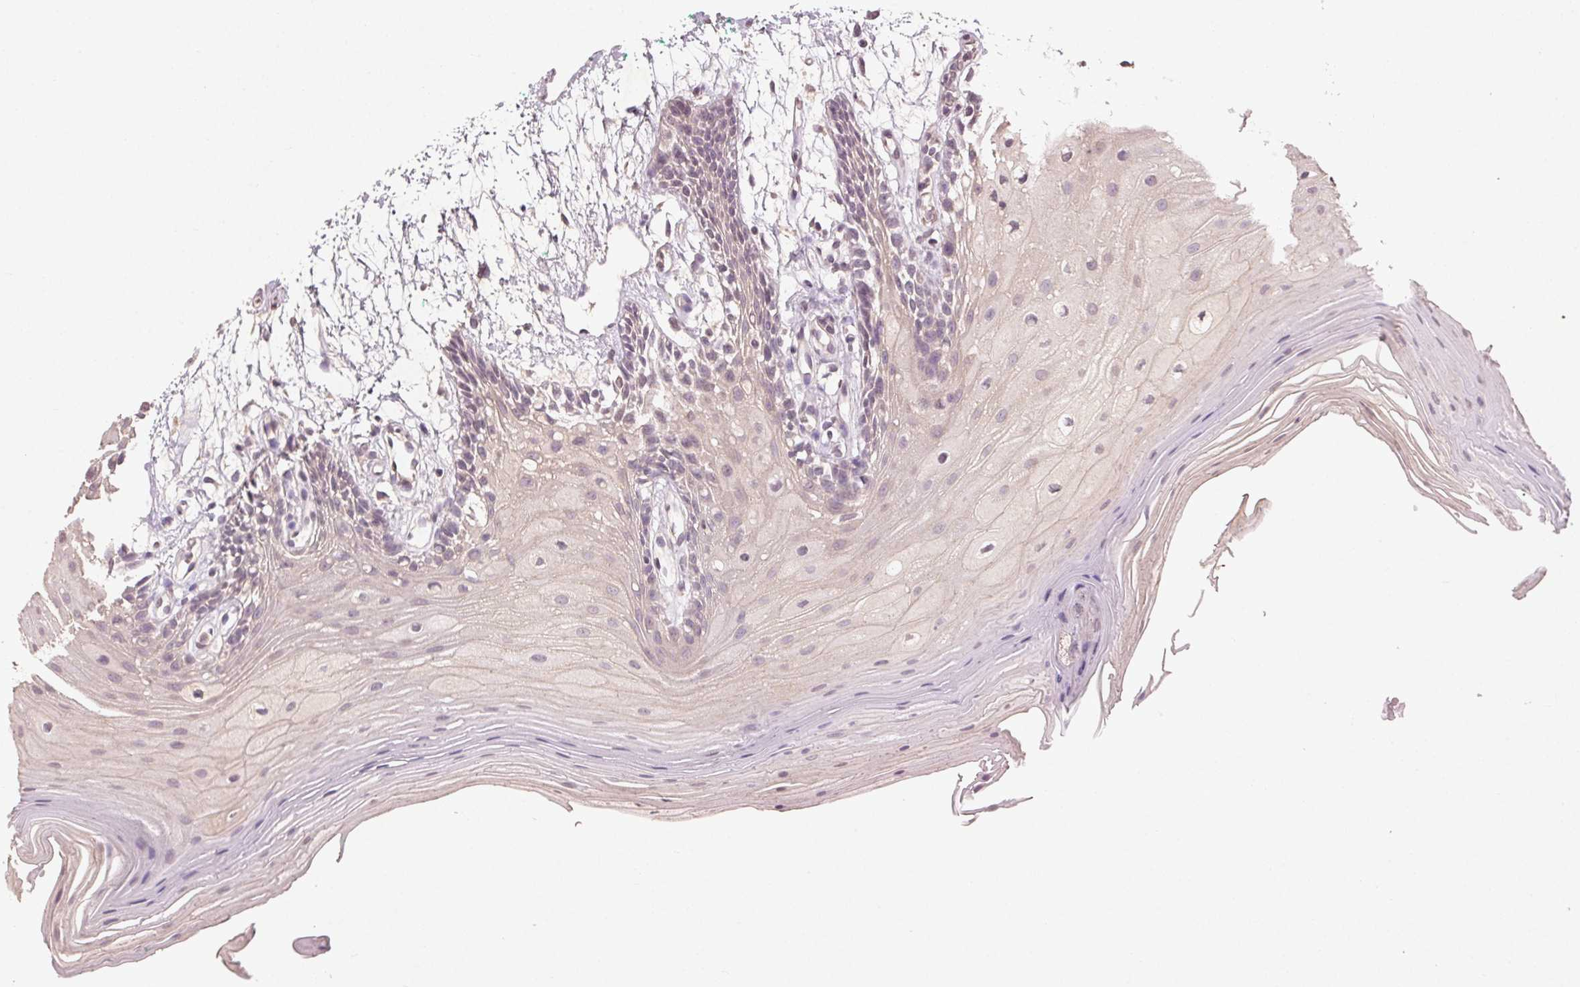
{"staining": {"intensity": "negative", "quantity": "none", "location": "none"}, "tissue": "oral mucosa", "cell_type": "Squamous epithelial cells", "image_type": "normal", "snomed": [{"axis": "morphology", "description": "Normal tissue, NOS"}, {"axis": "morphology", "description": "Squamous cell carcinoma, NOS"}, {"axis": "topography", "description": "Oral tissue"}, {"axis": "topography", "description": "Tounge, NOS"}, {"axis": "topography", "description": "Head-Neck"}], "caption": "DAB immunohistochemical staining of normal oral mucosa exhibits no significant staining in squamous epithelial cells. (DAB (3,3'-diaminobenzidine) IHC visualized using brightfield microscopy, high magnification).", "gene": "ENSG00000255641", "patient": {"sex": "male", "age": 62}}